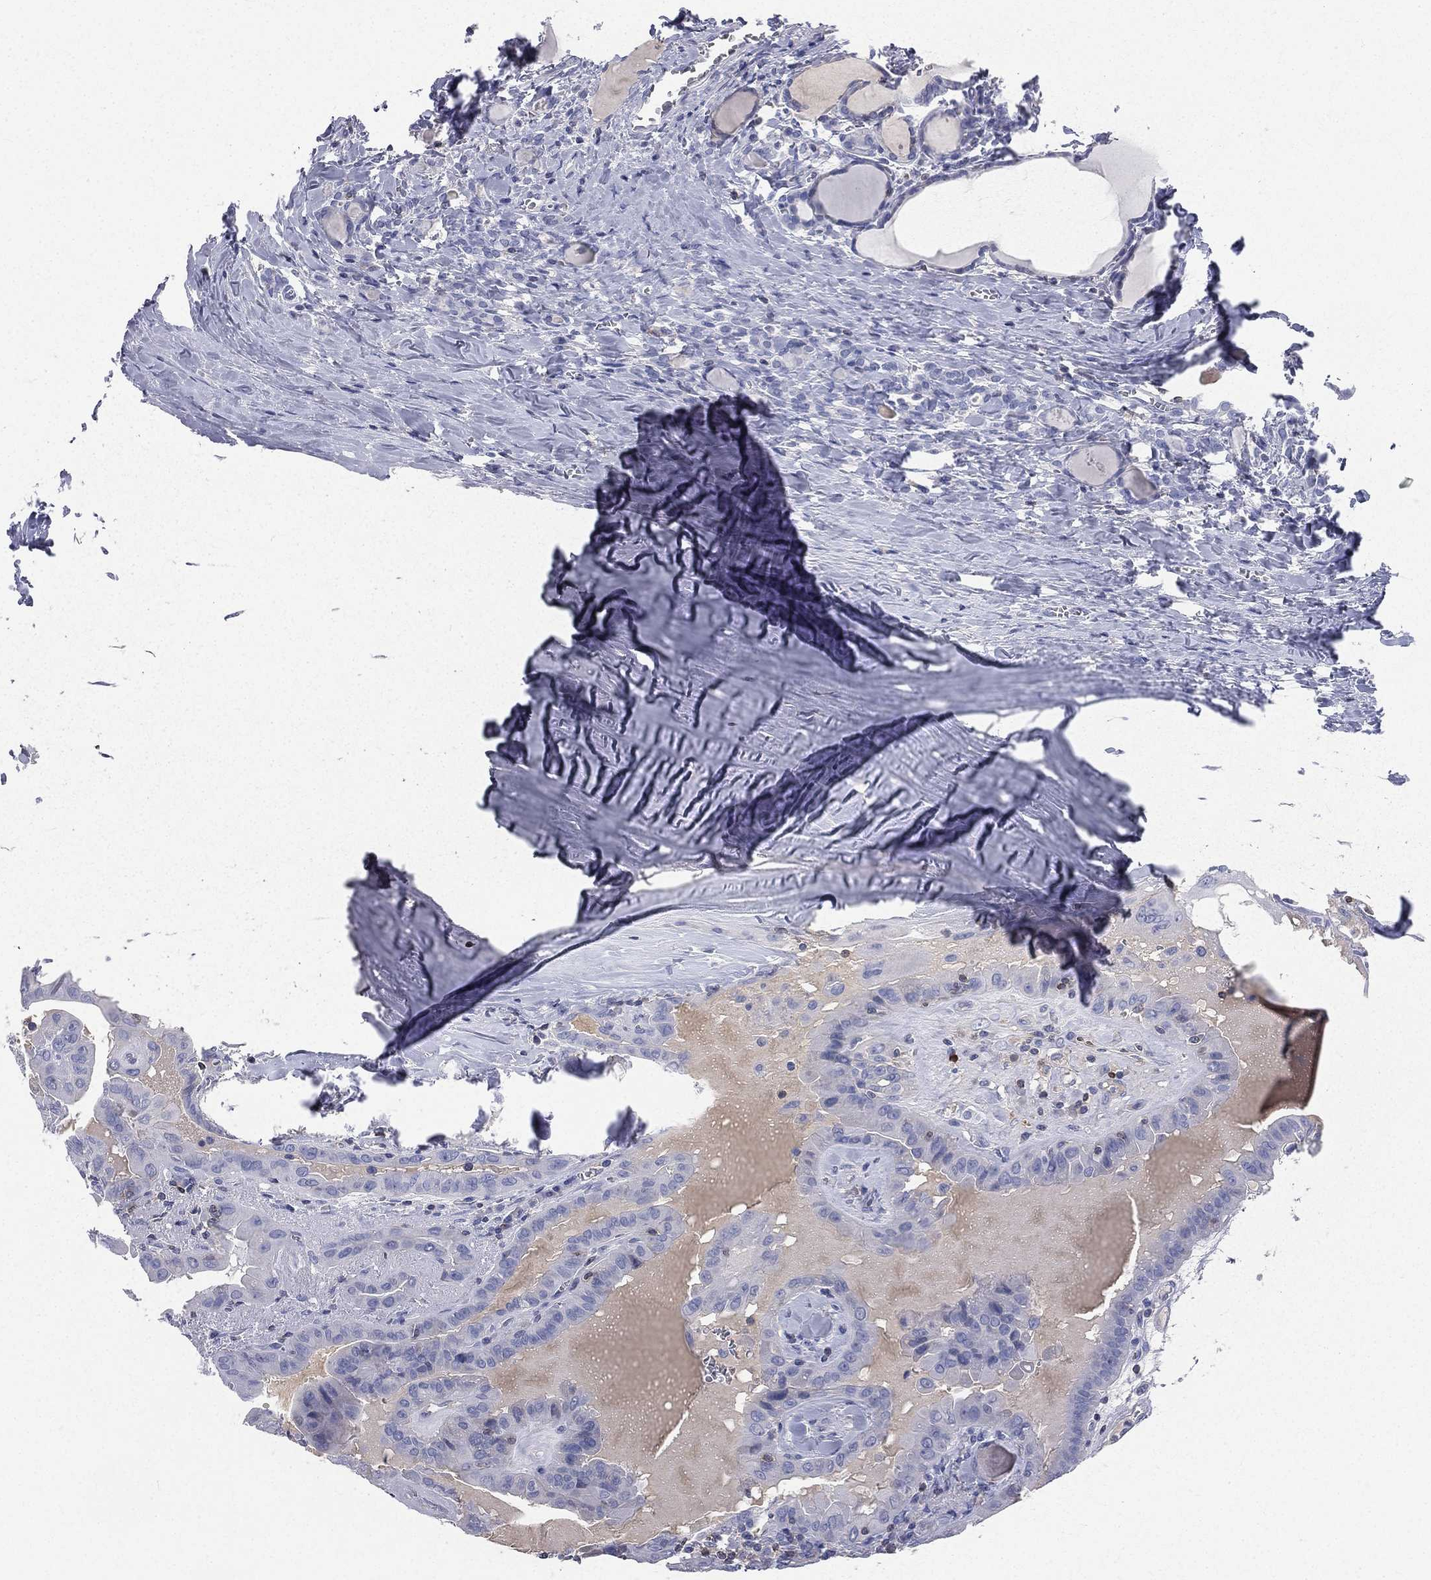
{"staining": {"intensity": "negative", "quantity": "none", "location": "none"}, "tissue": "thyroid cancer", "cell_type": "Tumor cells", "image_type": "cancer", "snomed": [{"axis": "morphology", "description": "Papillary adenocarcinoma, NOS"}, {"axis": "topography", "description": "Thyroid gland"}], "caption": "High magnification brightfield microscopy of thyroid cancer stained with DAB (brown) and counterstained with hematoxylin (blue): tumor cells show no significant staining.", "gene": "CD3D", "patient": {"sex": "female", "age": 37}}